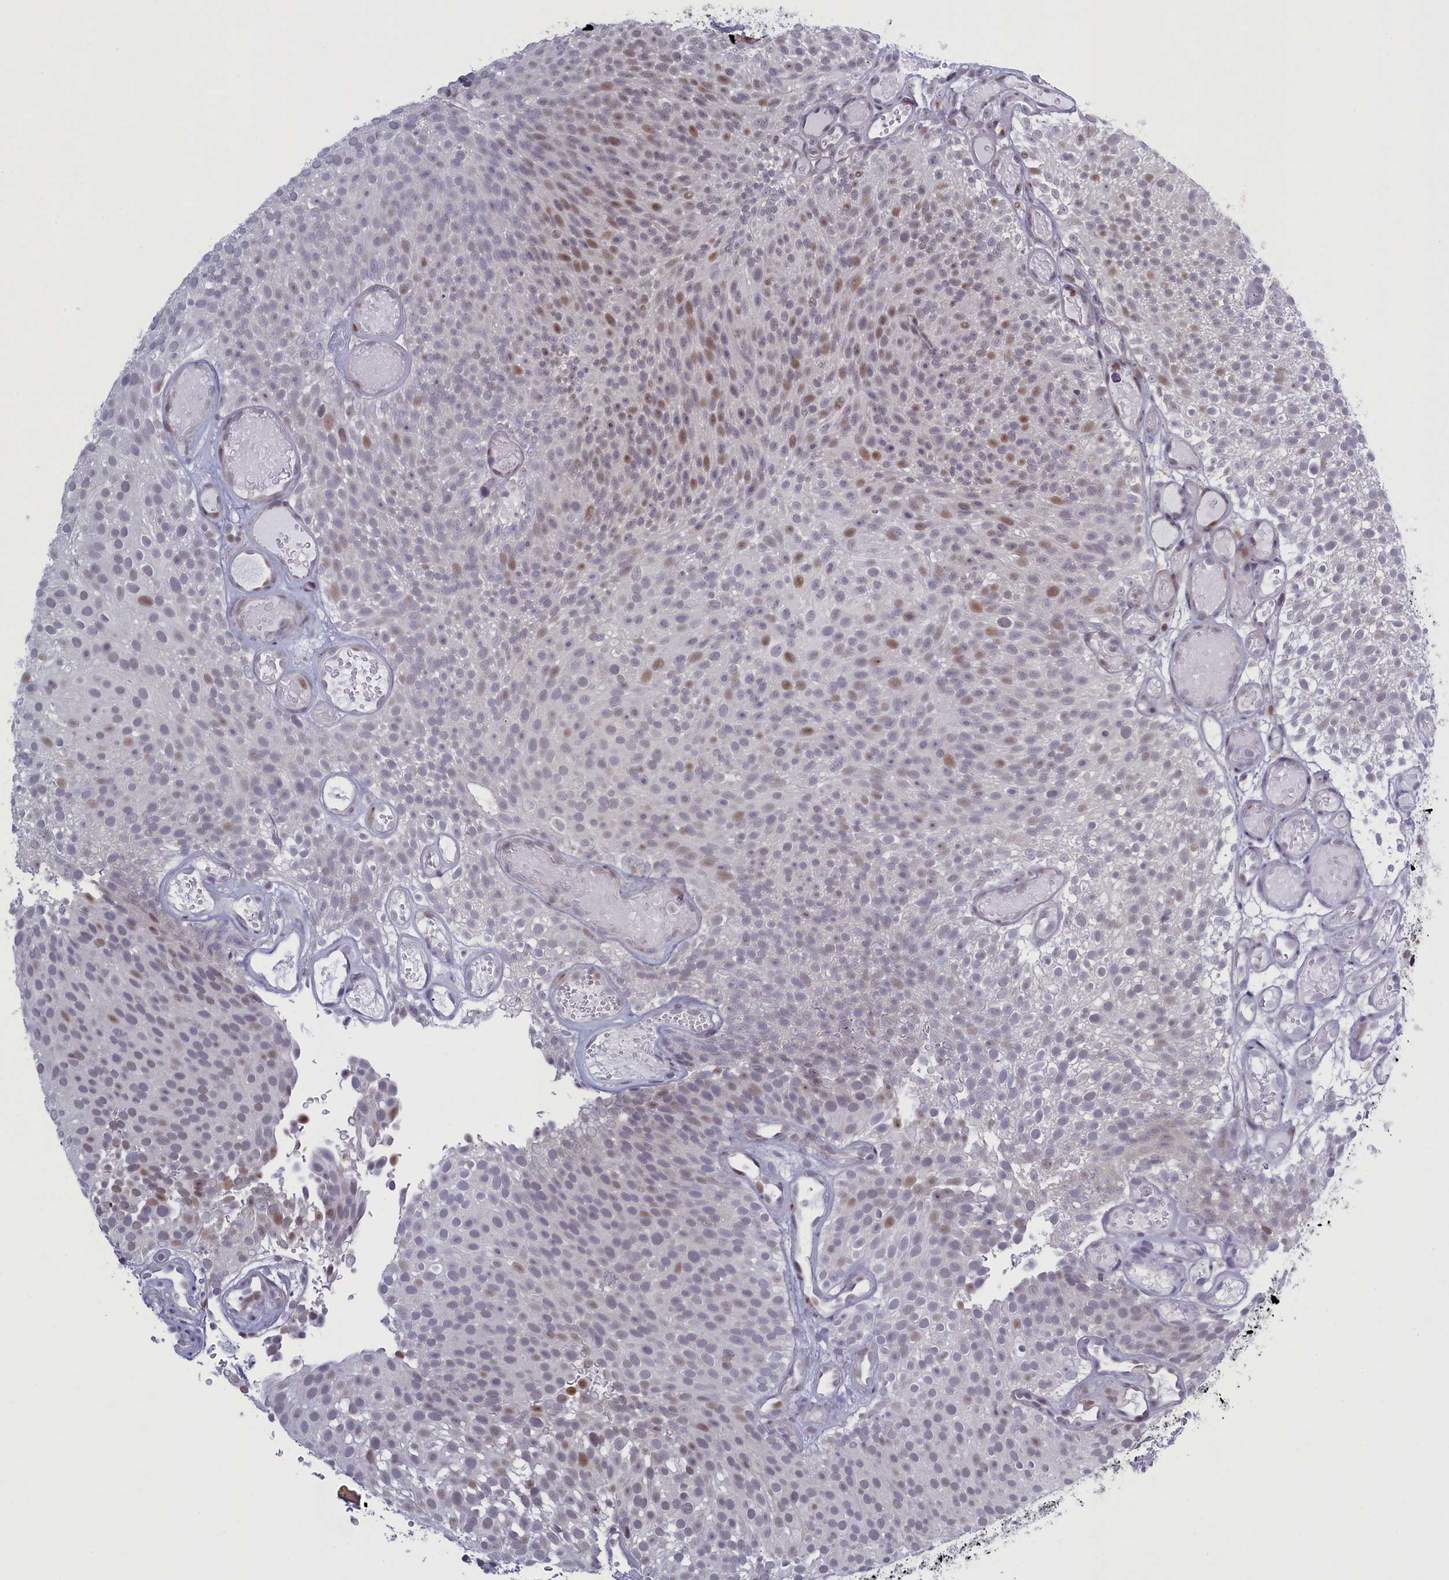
{"staining": {"intensity": "moderate", "quantity": "<25%", "location": "nuclear"}, "tissue": "urothelial cancer", "cell_type": "Tumor cells", "image_type": "cancer", "snomed": [{"axis": "morphology", "description": "Urothelial carcinoma, Low grade"}, {"axis": "topography", "description": "Urinary bladder"}], "caption": "IHC (DAB) staining of human urothelial cancer demonstrates moderate nuclear protein expression in about <25% of tumor cells.", "gene": "ATF7IP2", "patient": {"sex": "male", "age": 78}}